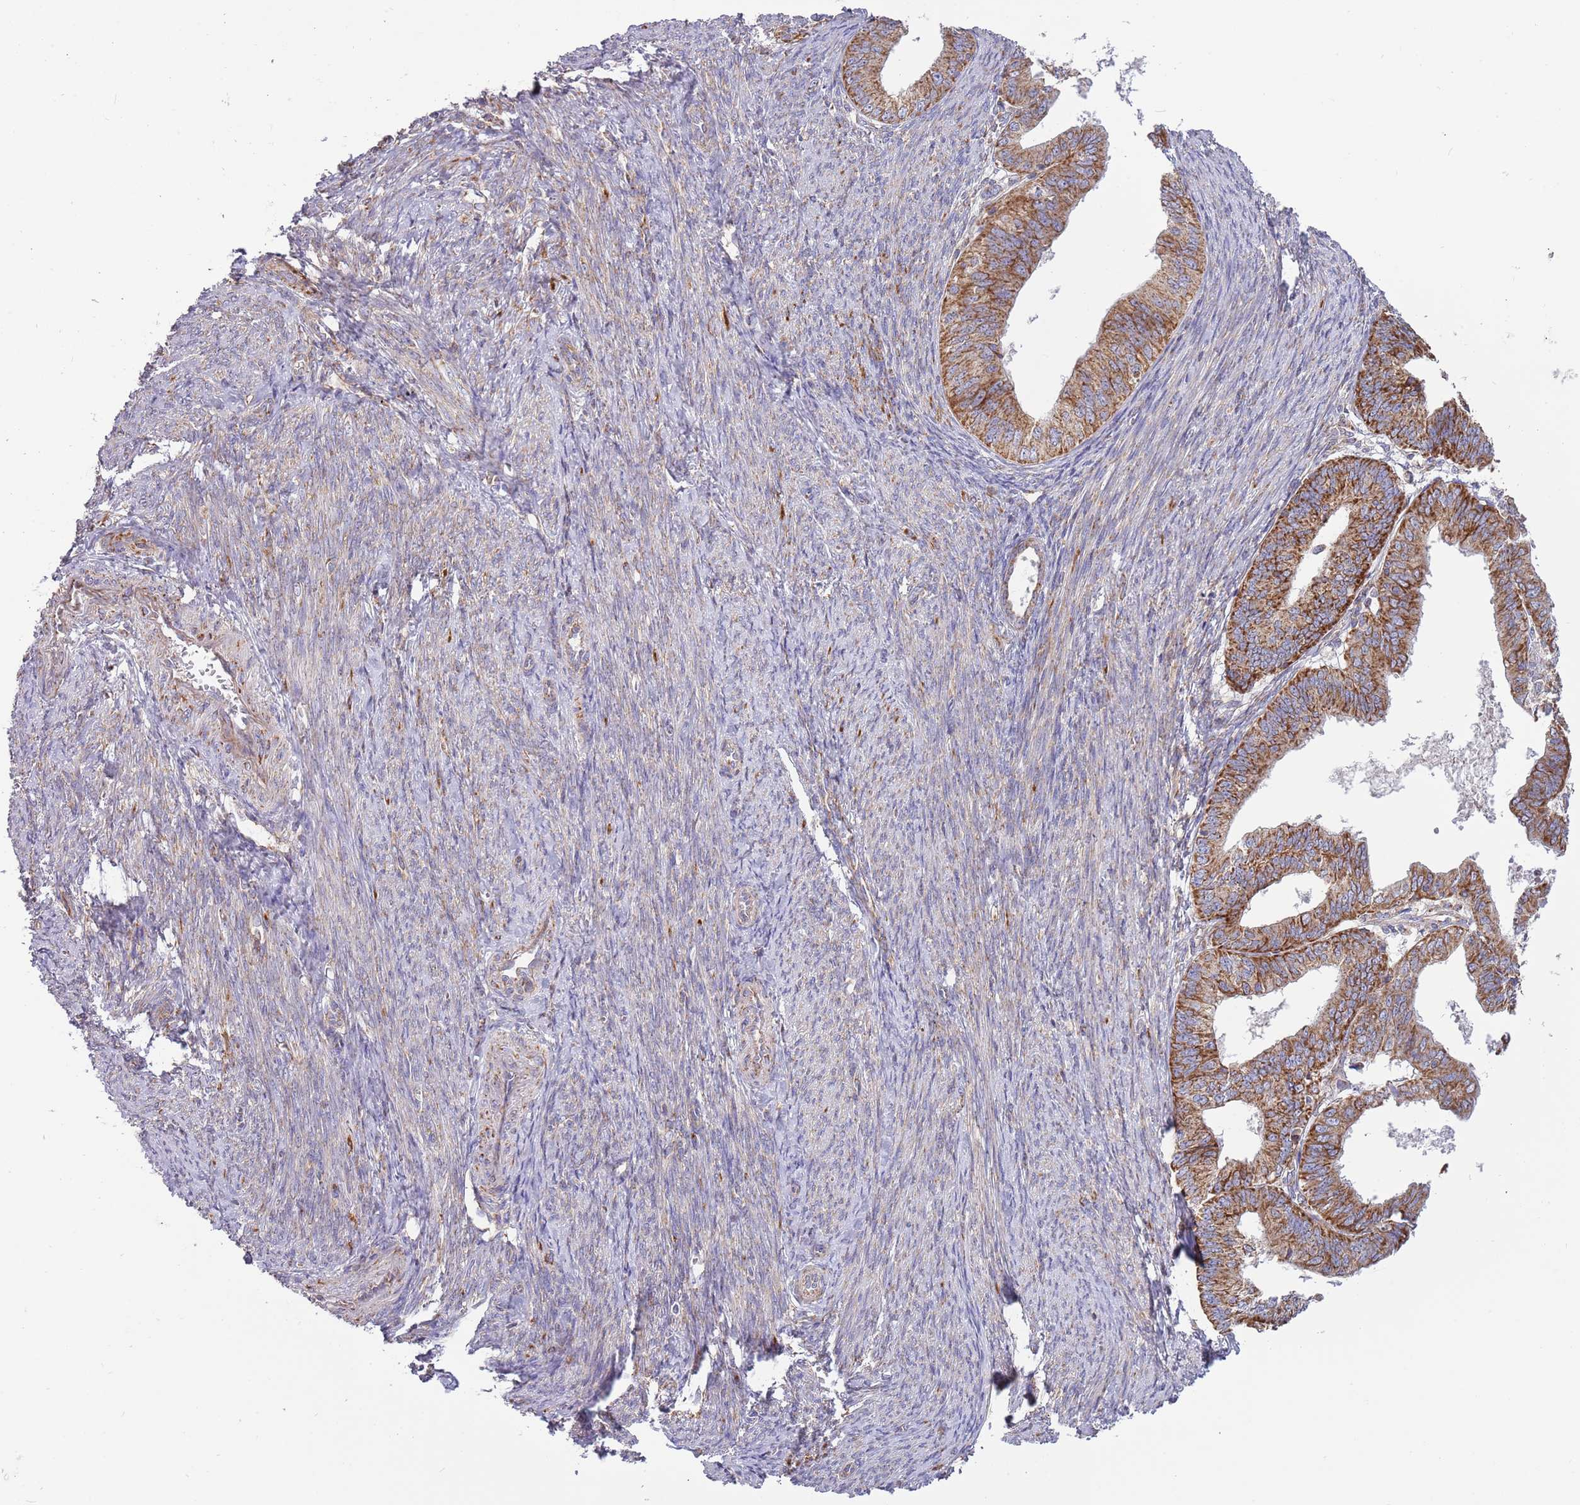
{"staining": {"intensity": "moderate", "quantity": ">75%", "location": "cytoplasmic/membranous"}, "tissue": "endometrial cancer", "cell_type": "Tumor cells", "image_type": "cancer", "snomed": [{"axis": "morphology", "description": "Adenocarcinoma, NOS"}, {"axis": "topography", "description": "Endometrium"}], "caption": "Immunohistochemistry (IHC) image of neoplastic tissue: endometrial adenocarcinoma stained using IHC shows medium levels of moderate protein expression localized specifically in the cytoplasmic/membranous of tumor cells, appearing as a cytoplasmic/membranous brown color.", "gene": "IRS4", "patient": {"sex": "female", "age": 56}}